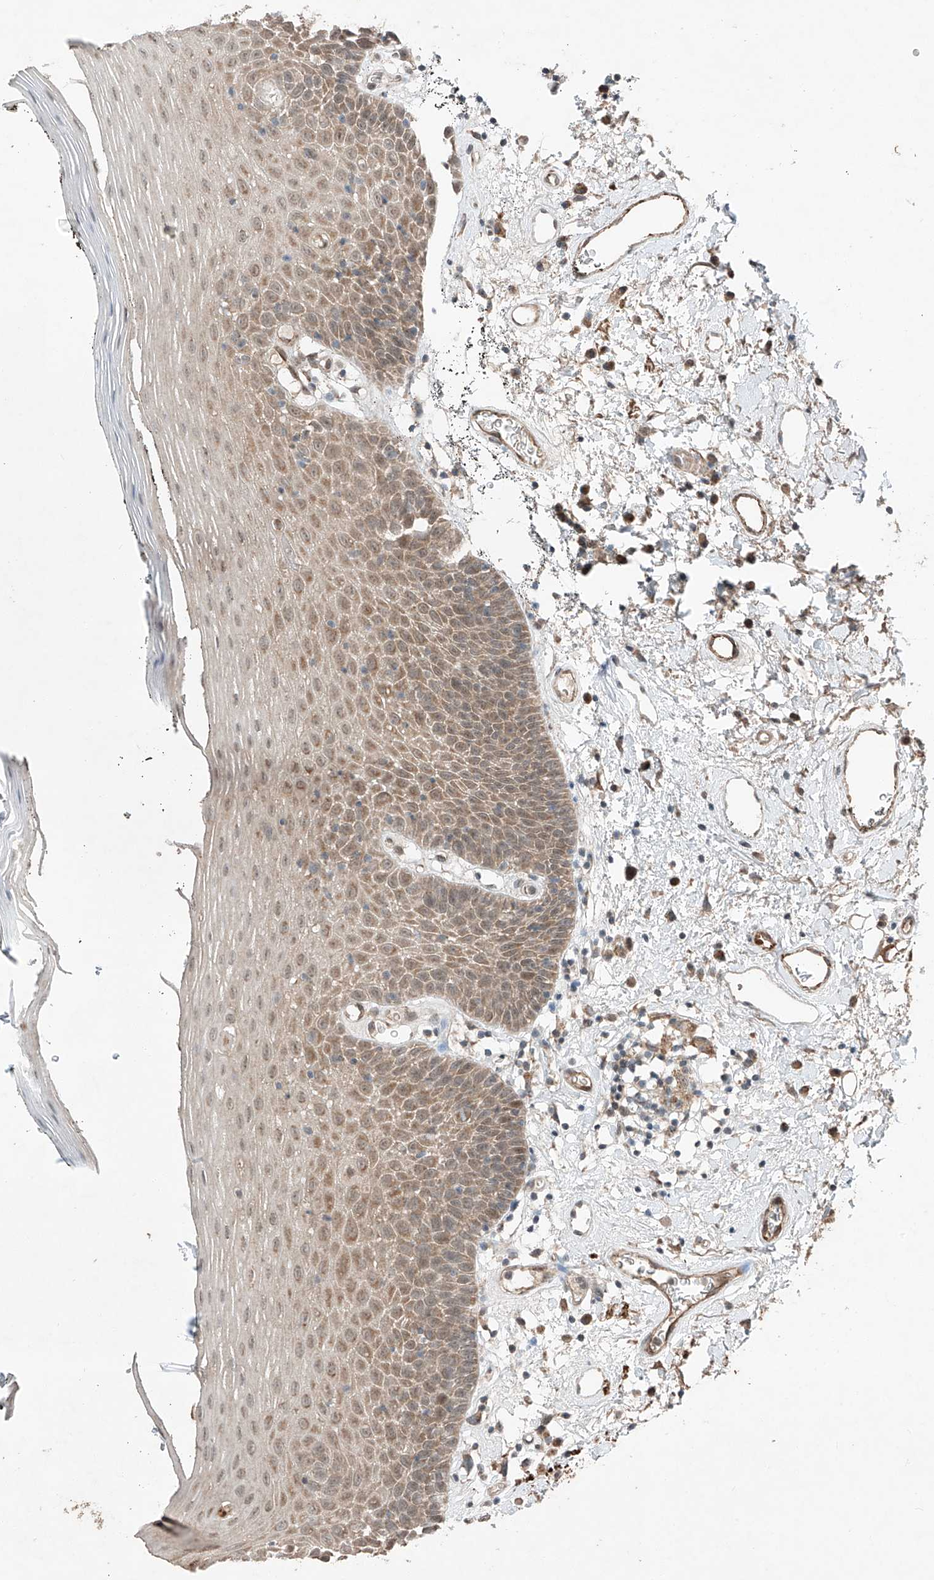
{"staining": {"intensity": "moderate", "quantity": "25%-75%", "location": "cytoplasmic/membranous,nuclear"}, "tissue": "oral mucosa", "cell_type": "Squamous epithelial cells", "image_type": "normal", "snomed": [{"axis": "morphology", "description": "Normal tissue, NOS"}, {"axis": "topography", "description": "Oral tissue"}], "caption": "DAB (3,3'-diaminobenzidine) immunohistochemical staining of unremarkable human oral mucosa demonstrates moderate cytoplasmic/membranous,nuclear protein positivity in about 25%-75% of squamous epithelial cells.", "gene": "ZNF620", "patient": {"sex": "male", "age": 74}}